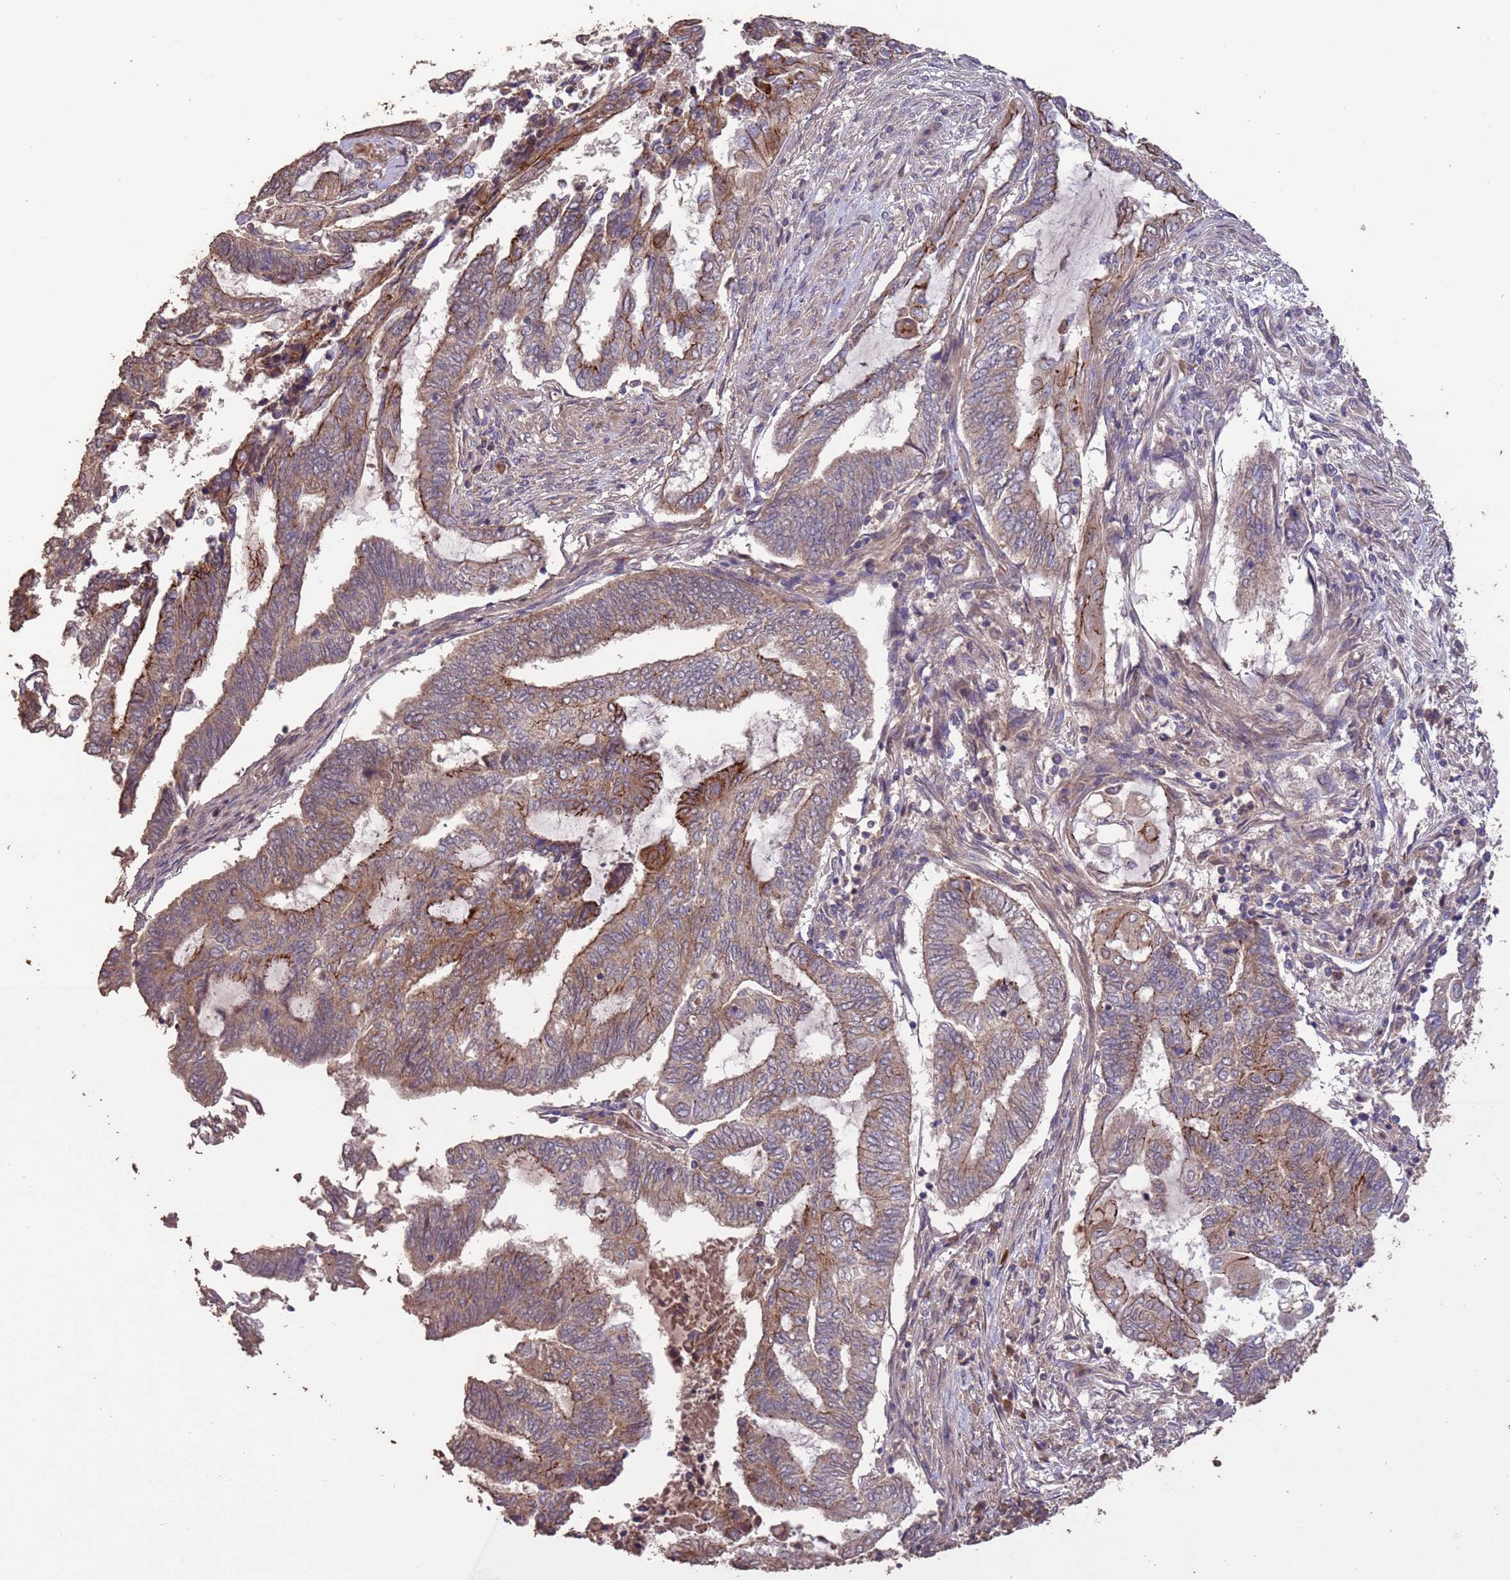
{"staining": {"intensity": "moderate", "quantity": "25%-75%", "location": "cytoplasmic/membranous"}, "tissue": "endometrial cancer", "cell_type": "Tumor cells", "image_type": "cancer", "snomed": [{"axis": "morphology", "description": "Adenocarcinoma, NOS"}, {"axis": "topography", "description": "Uterus"}, {"axis": "topography", "description": "Endometrium"}], "caption": "Immunohistochemical staining of human endometrial adenocarcinoma displays medium levels of moderate cytoplasmic/membranous protein staining in about 25%-75% of tumor cells. Immunohistochemistry (ihc) stains the protein of interest in brown and the nuclei are stained blue.", "gene": "SLC9B2", "patient": {"sex": "female", "age": 70}}